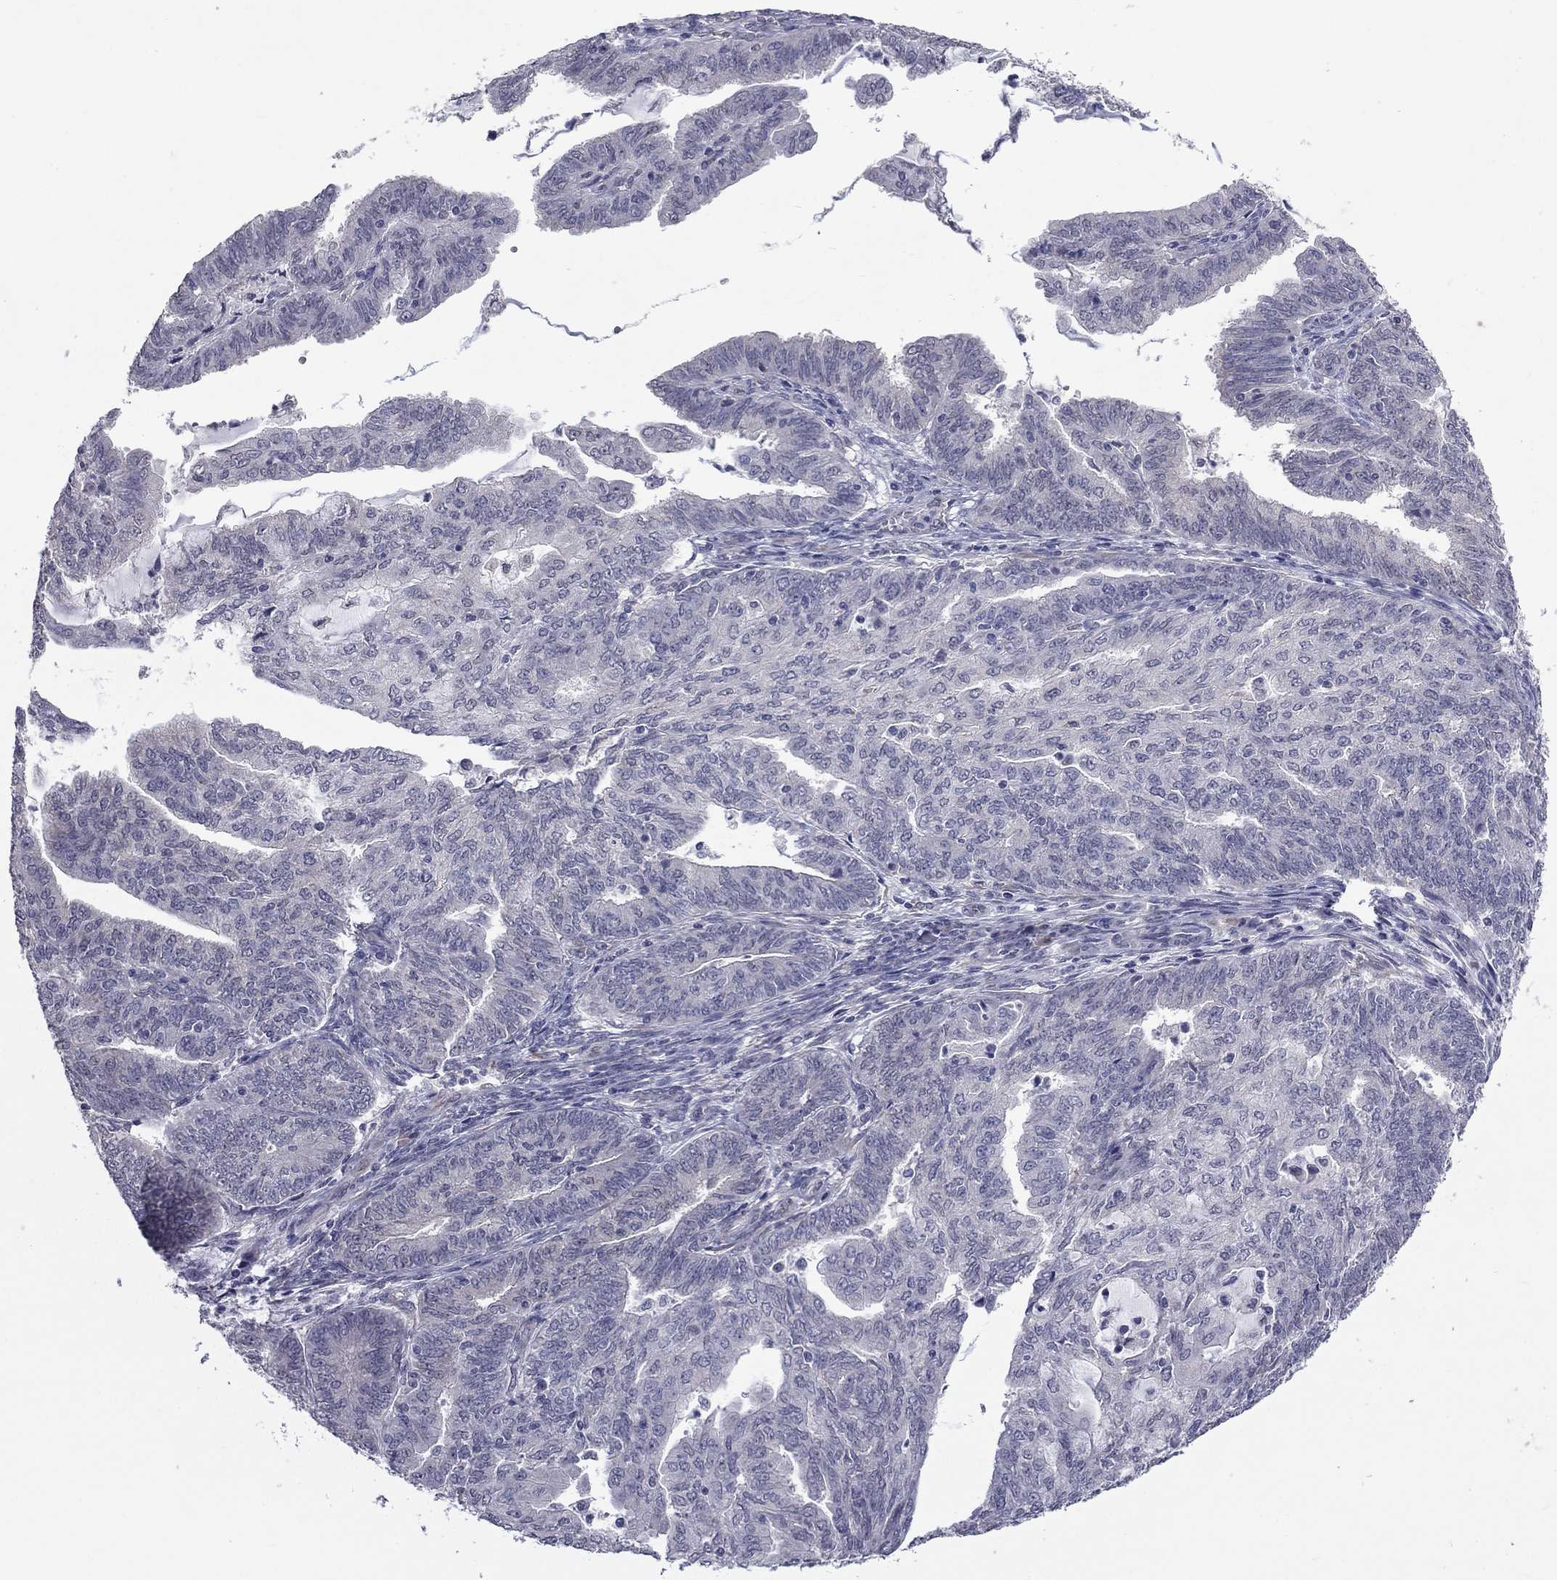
{"staining": {"intensity": "negative", "quantity": "none", "location": "none"}, "tissue": "endometrial cancer", "cell_type": "Tumor cells", "image_type": "cancer", "snomed": [{"axis": "morphology", "description": "Adenocarcinoma, NOS"}, {"axis": "topography", "description": "Endometrium"}], "caption": "Protein analysis of adenocarcinoma (endometrial) demonstrates no significant staining in tumor cells. (Immunohistochemistry (ihc), brightfield microscopy, high magnification).", "gene": "PRRT2", "patient": {"sex": "female", "age": 82}}